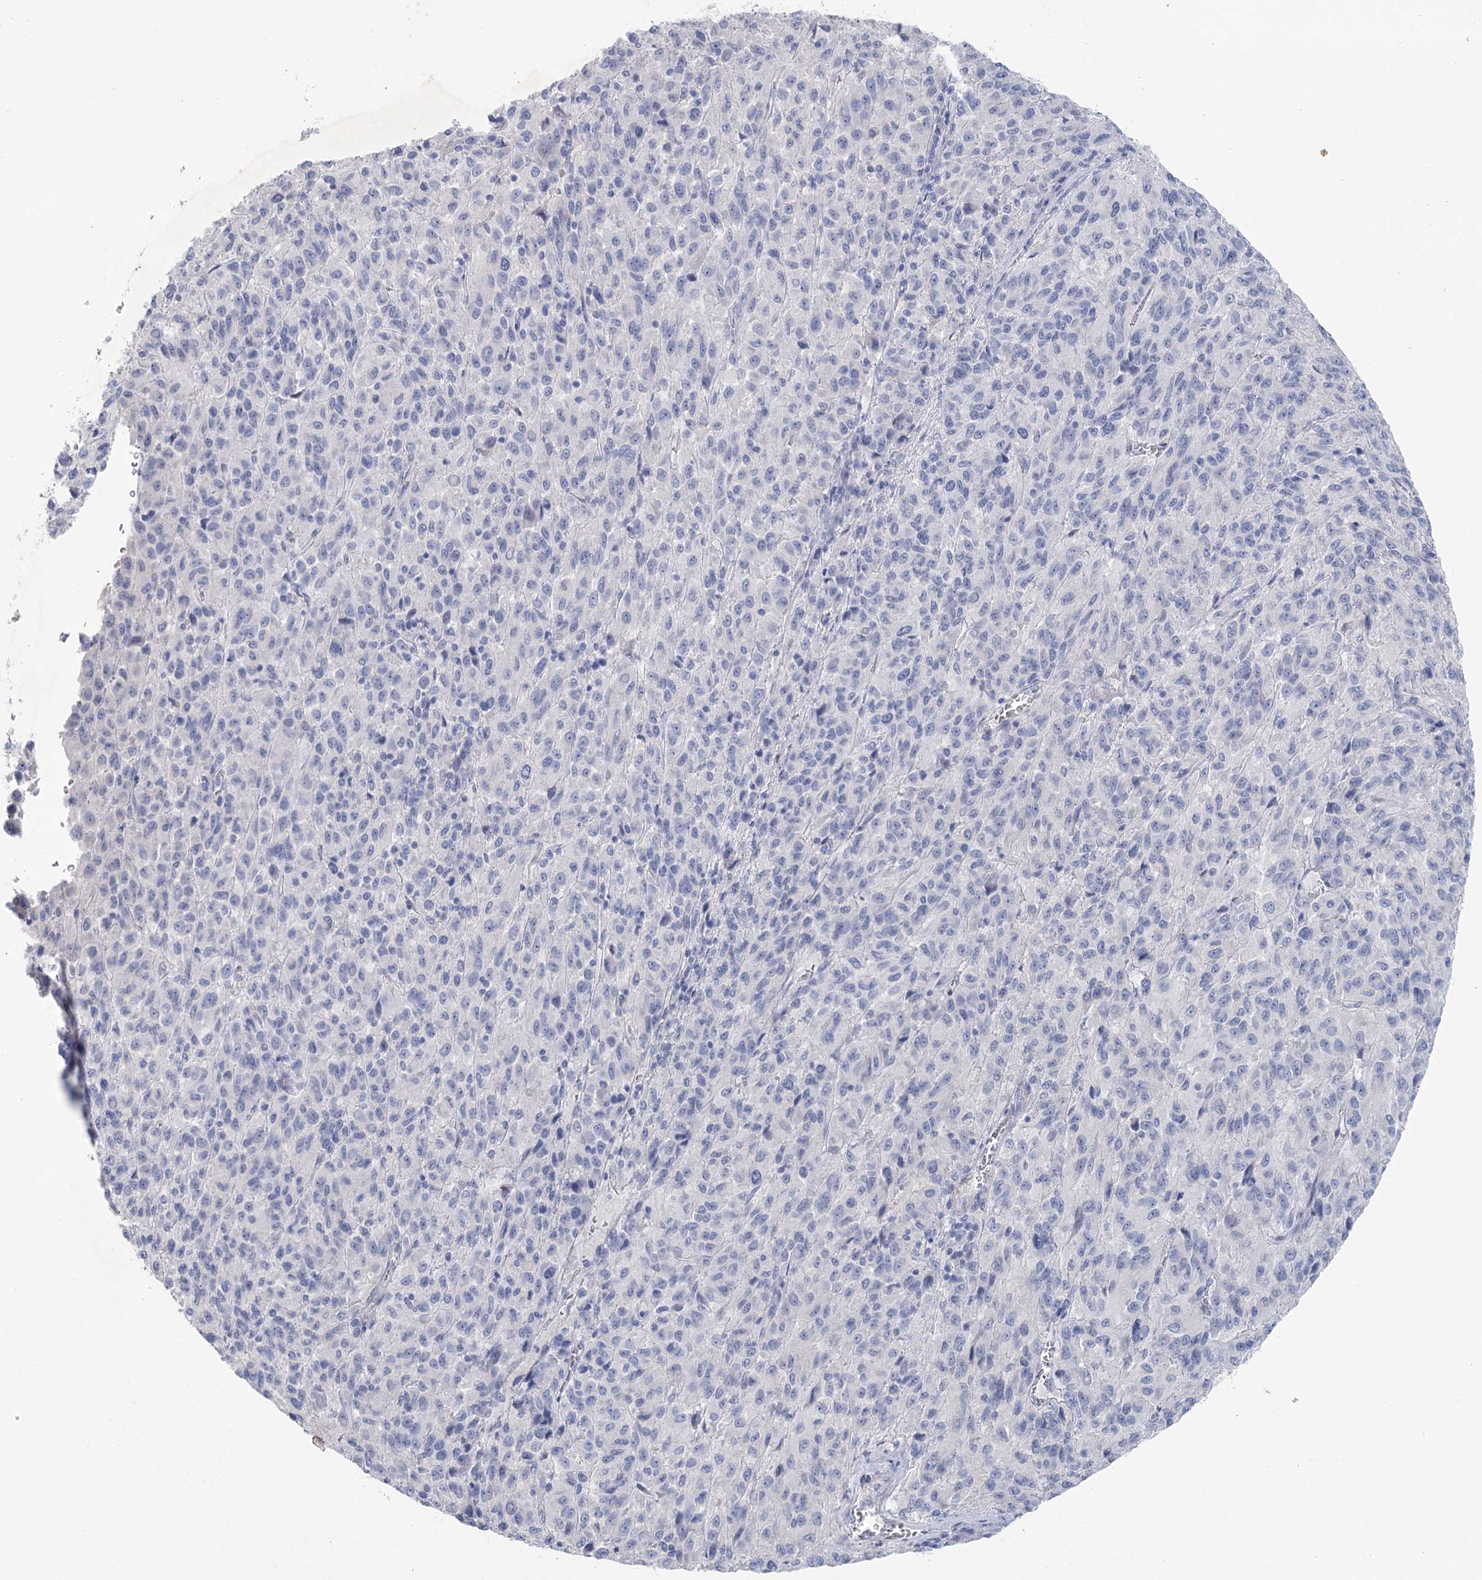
{"staining": {"intensity": "negative", "quantity": "none", "location": "none"}, "tissue": "melanoma", "cell_type": "Tumor cells", "image_type": "cancer", "snomed": [{"axis": "morphology", "description": "Malignant melanoma, Metastatic site"}, {"axis": "topography", "description": "Lung"}], "caption": "A photomicrograph of human melanoma is negative for staining in tumor cells.", "gene": "CCDC88A", "patient": {"sex": "male", "age": 64}}